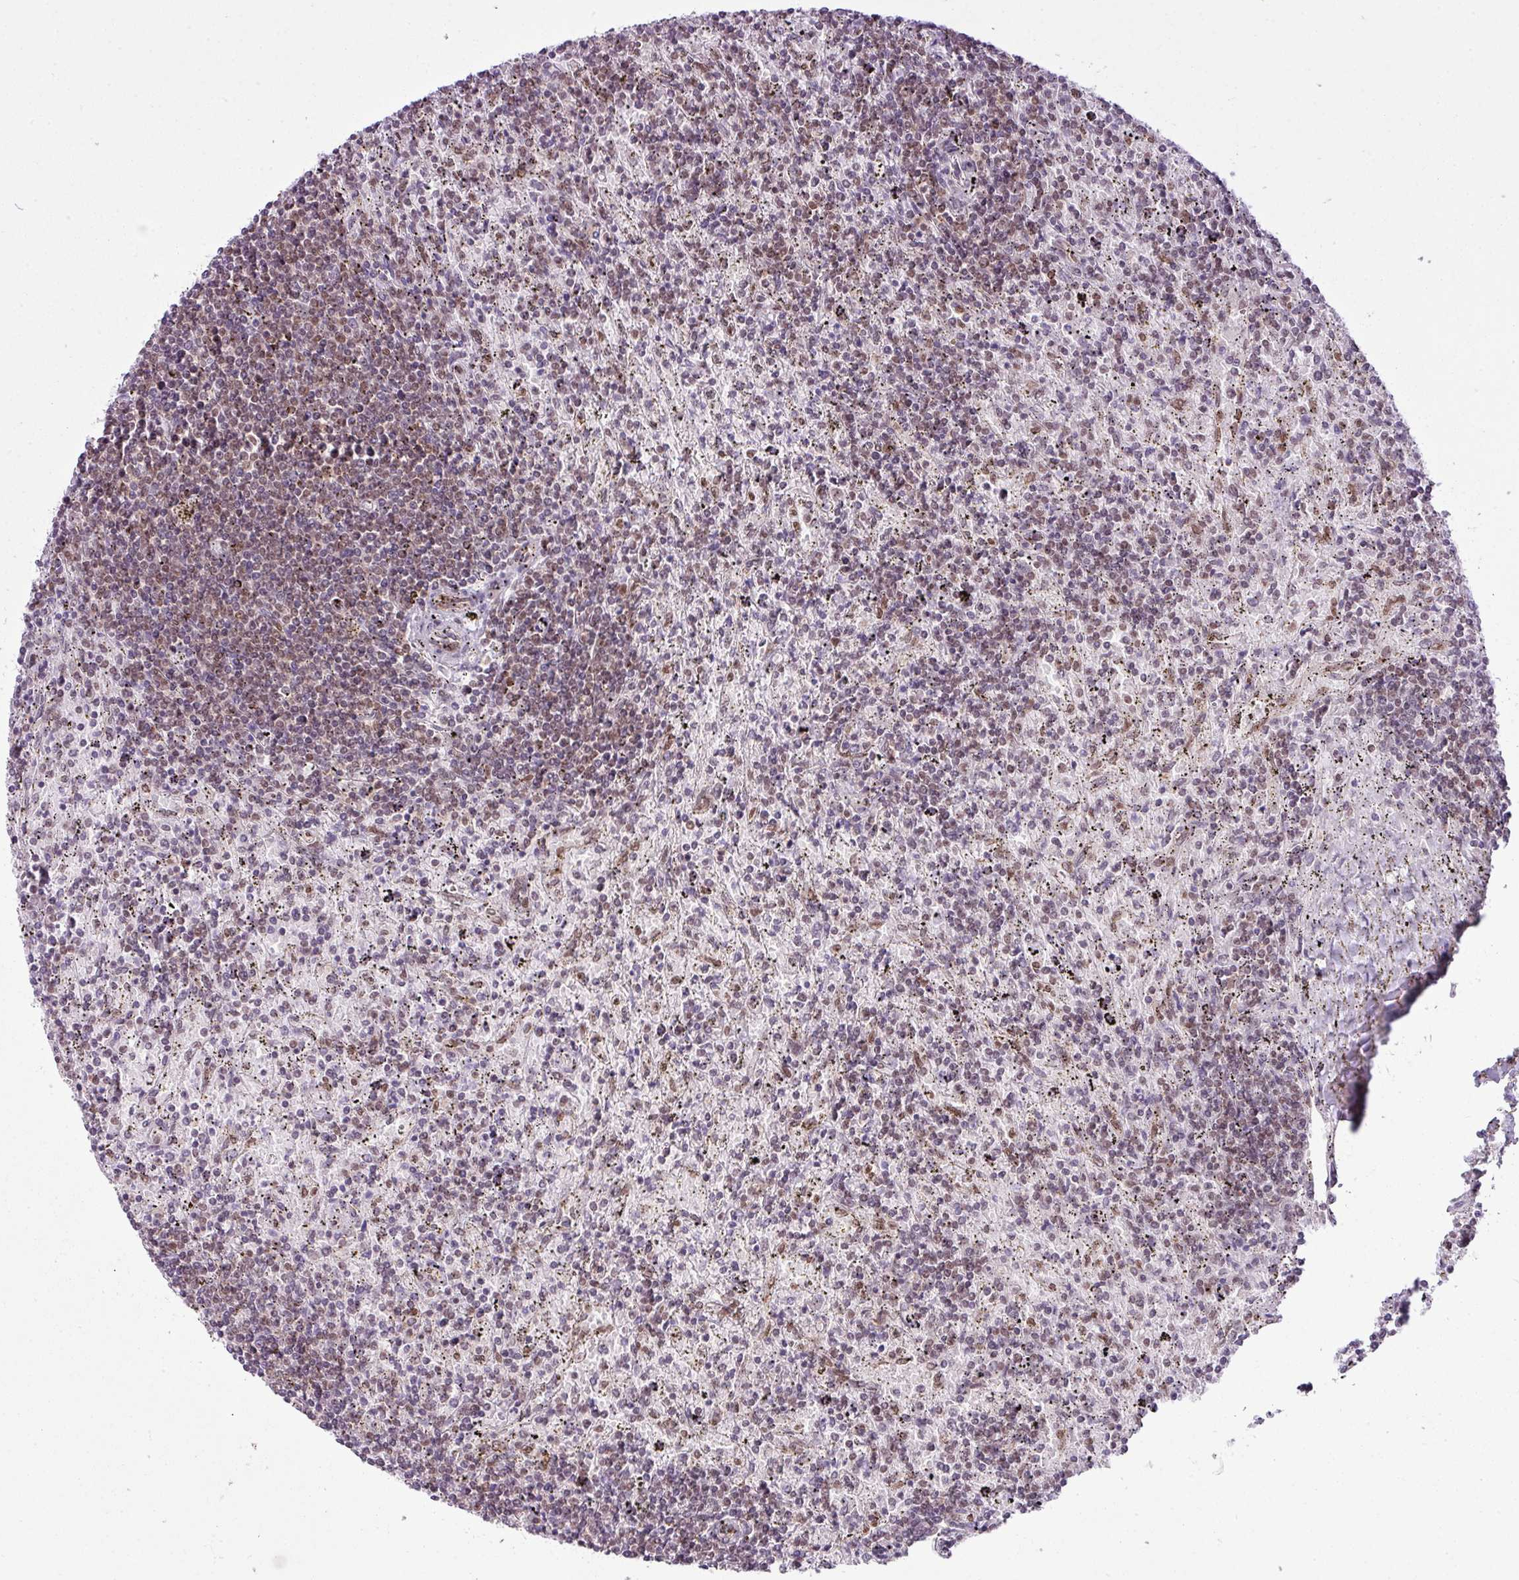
{"staining": {"intensity": "moderate", "quantity": "25%-75%", "location": "nuclear"}, "tissue": "lymphoma", "cell_type": "Tumor cells", "image_type": "cancer", "snomed": [{"axis": "morphology", "description": "Malignant lymphoma, non-Hodgkin's type, Low grade"}, {"axis": "topography", "description": "Spleen"}], "caption": "About 25%-75% of tumor cells in human low-grade malignant lymphoma, non-Hodgkin's type demonstrate moderate nuclear protein expression as visualized by brown immunohistochemical staining.", "gene": "ARL6IP4", "patient": {"sex": "male", "age": 76}}